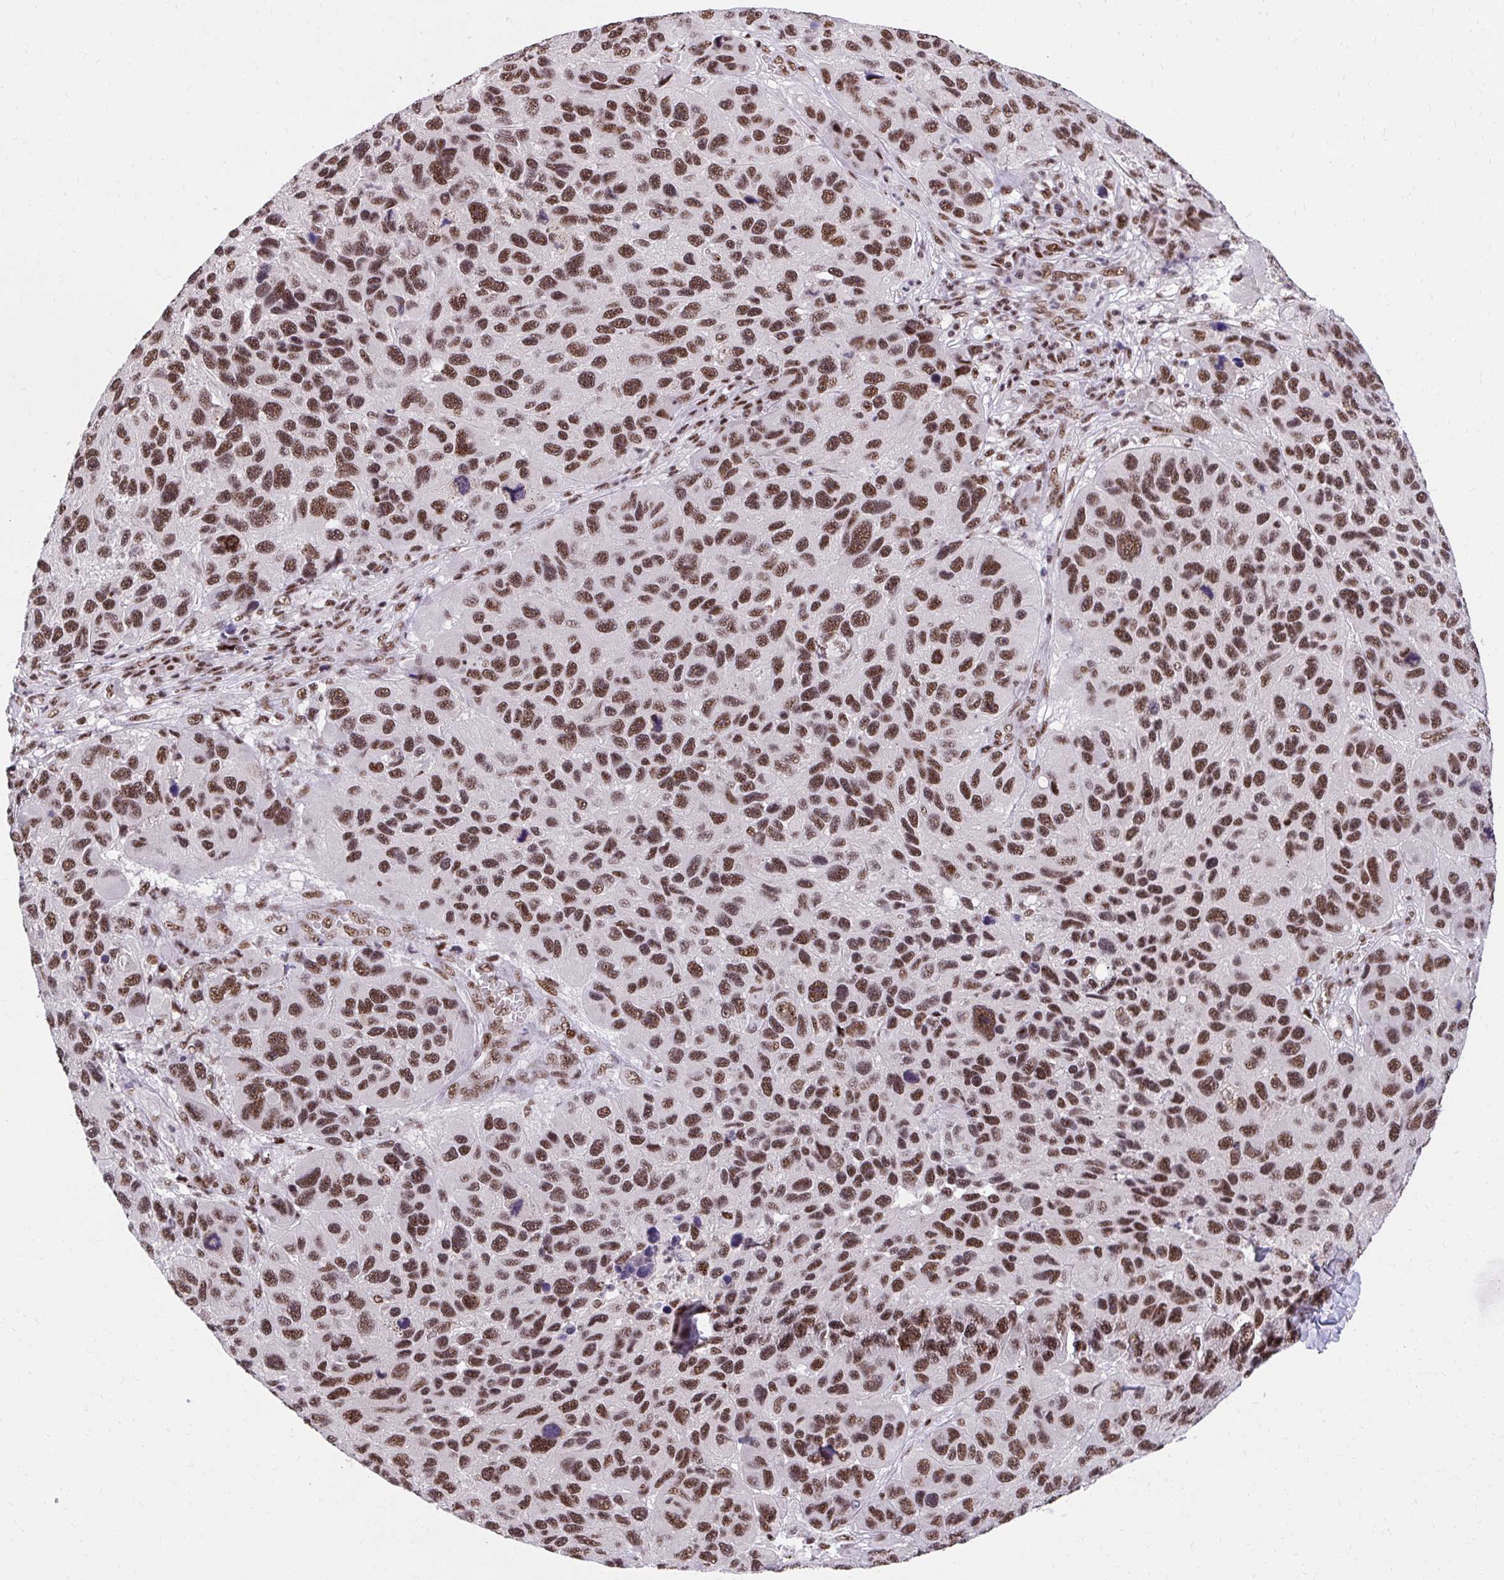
{"staining": {"intensity": "moderate", "quantity": ">75%", "location": "nuclear"}, "tissue": "melanoma", "cell_type": "Tumor cells", "image_type": "cancer", "snomed": [{"axis": "morphology", "description": "Malignant melanoma, NOS"}, {"axis": "topography", "description": "Skin"}], "caption": "A brown stain shows moderate nuclear staining of a protein in human malignant melanoma tumor cells. The staining was performed using DAB (3,3'-diaminobenzidine), with brown indicating positive protein expression. Nuclei are stained blue with hematoxylin.", "gene": "SYNE4", "patient": {"sex": "male", "age": 53}}